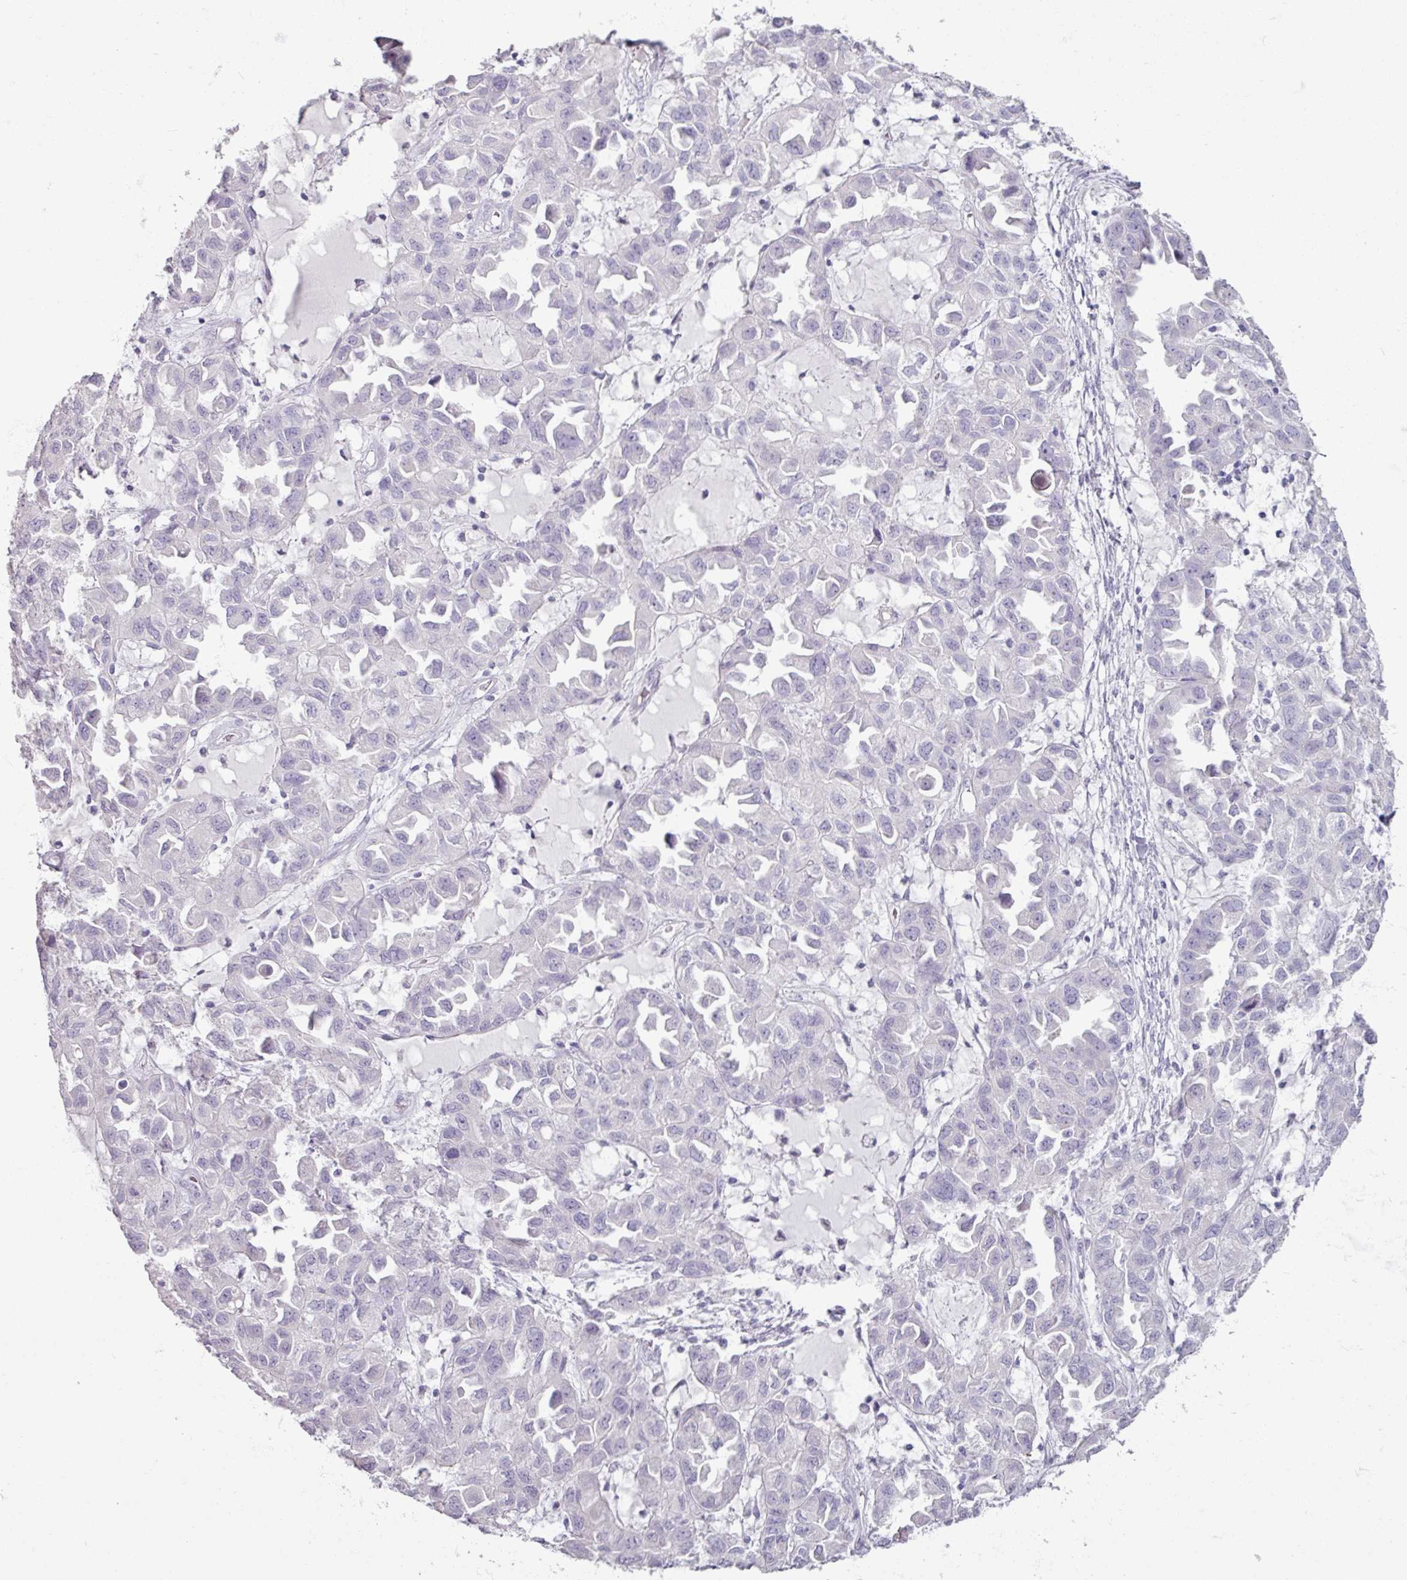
{"staining": {"intensity": "negative", "quantity": "none", "location": "none"}, "tissue": "ovarian cancer", "cell_type": "Tumor cells", "image_type": "cancer", "snomed": [{"axis": "morphology", "description": "Cystadenocarcinoma, serous, NOS"}, {"axis": "topography", "description": "Ovary"}], "caption": "Protein analysis of serous cystadenocarcinoma (ovarian) demonstrates no significant staining in tumor cells. (DAB (3,3'-diaminobenzidine) immunohistochemistry with hematoxylin counter stain).", "gene": "ARG1", "patient": {"sex": "female", "age": 84}}